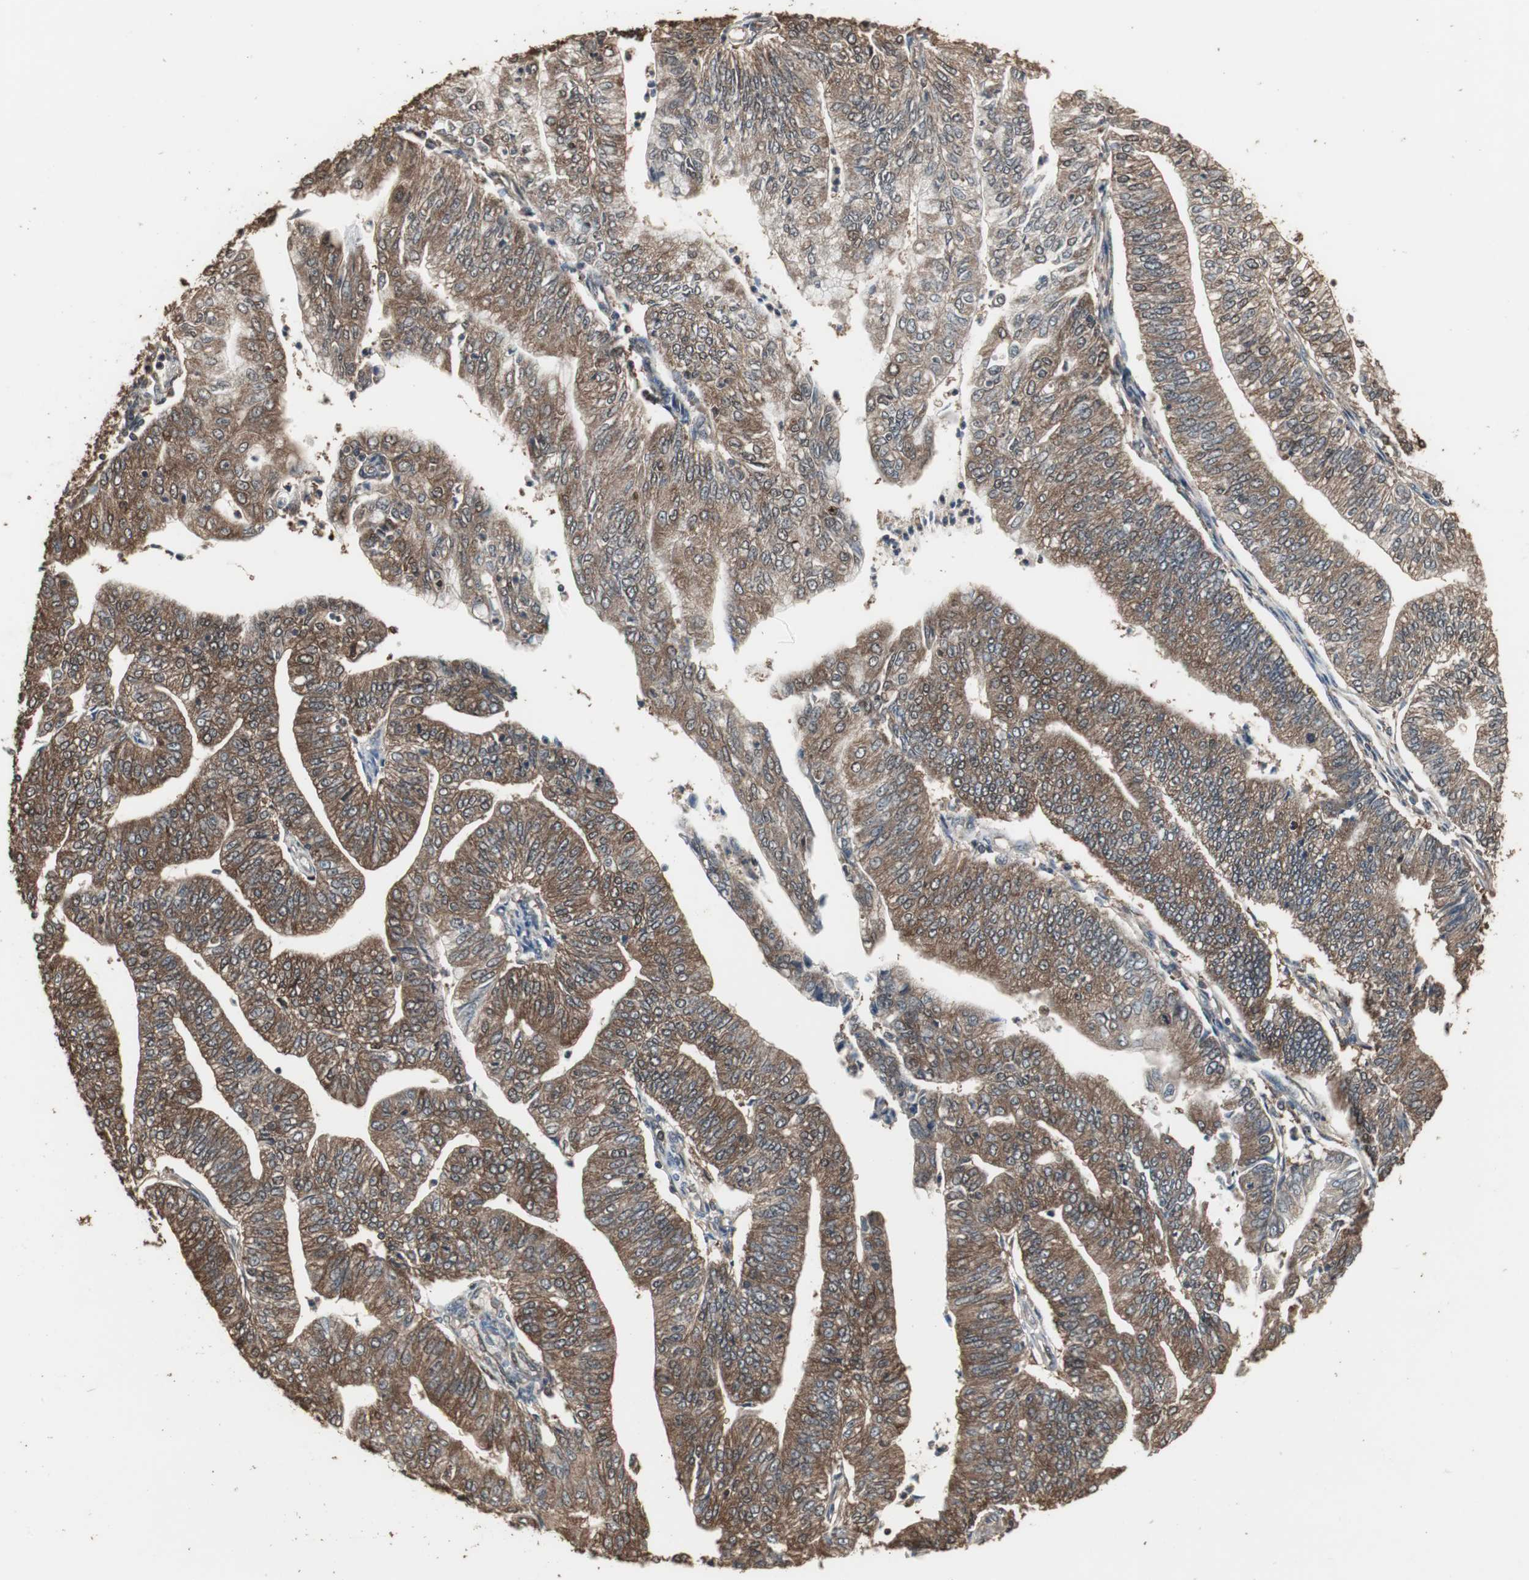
{"staining": {"intensity": "strong", "quantity": ">75%", "location": "cytoplasmic/membranous"}, "tissue": "endometrial cancer", "cell_type": "Tumor cells", "image_type": "cancer", "snomed": [{"axis": "morphology", "description": "Adenocarcinoma, NOS"}, {"axis": "topography", "description": "Endometrium"}], "caption": "The immunohistochemical stain highlights strong cytoplasmic/membranous staining in tumor cells of endometrial adenocarcinoma tissue.", "gene": "HPRT1", "patient": {"sex": "female", "age": 59}}